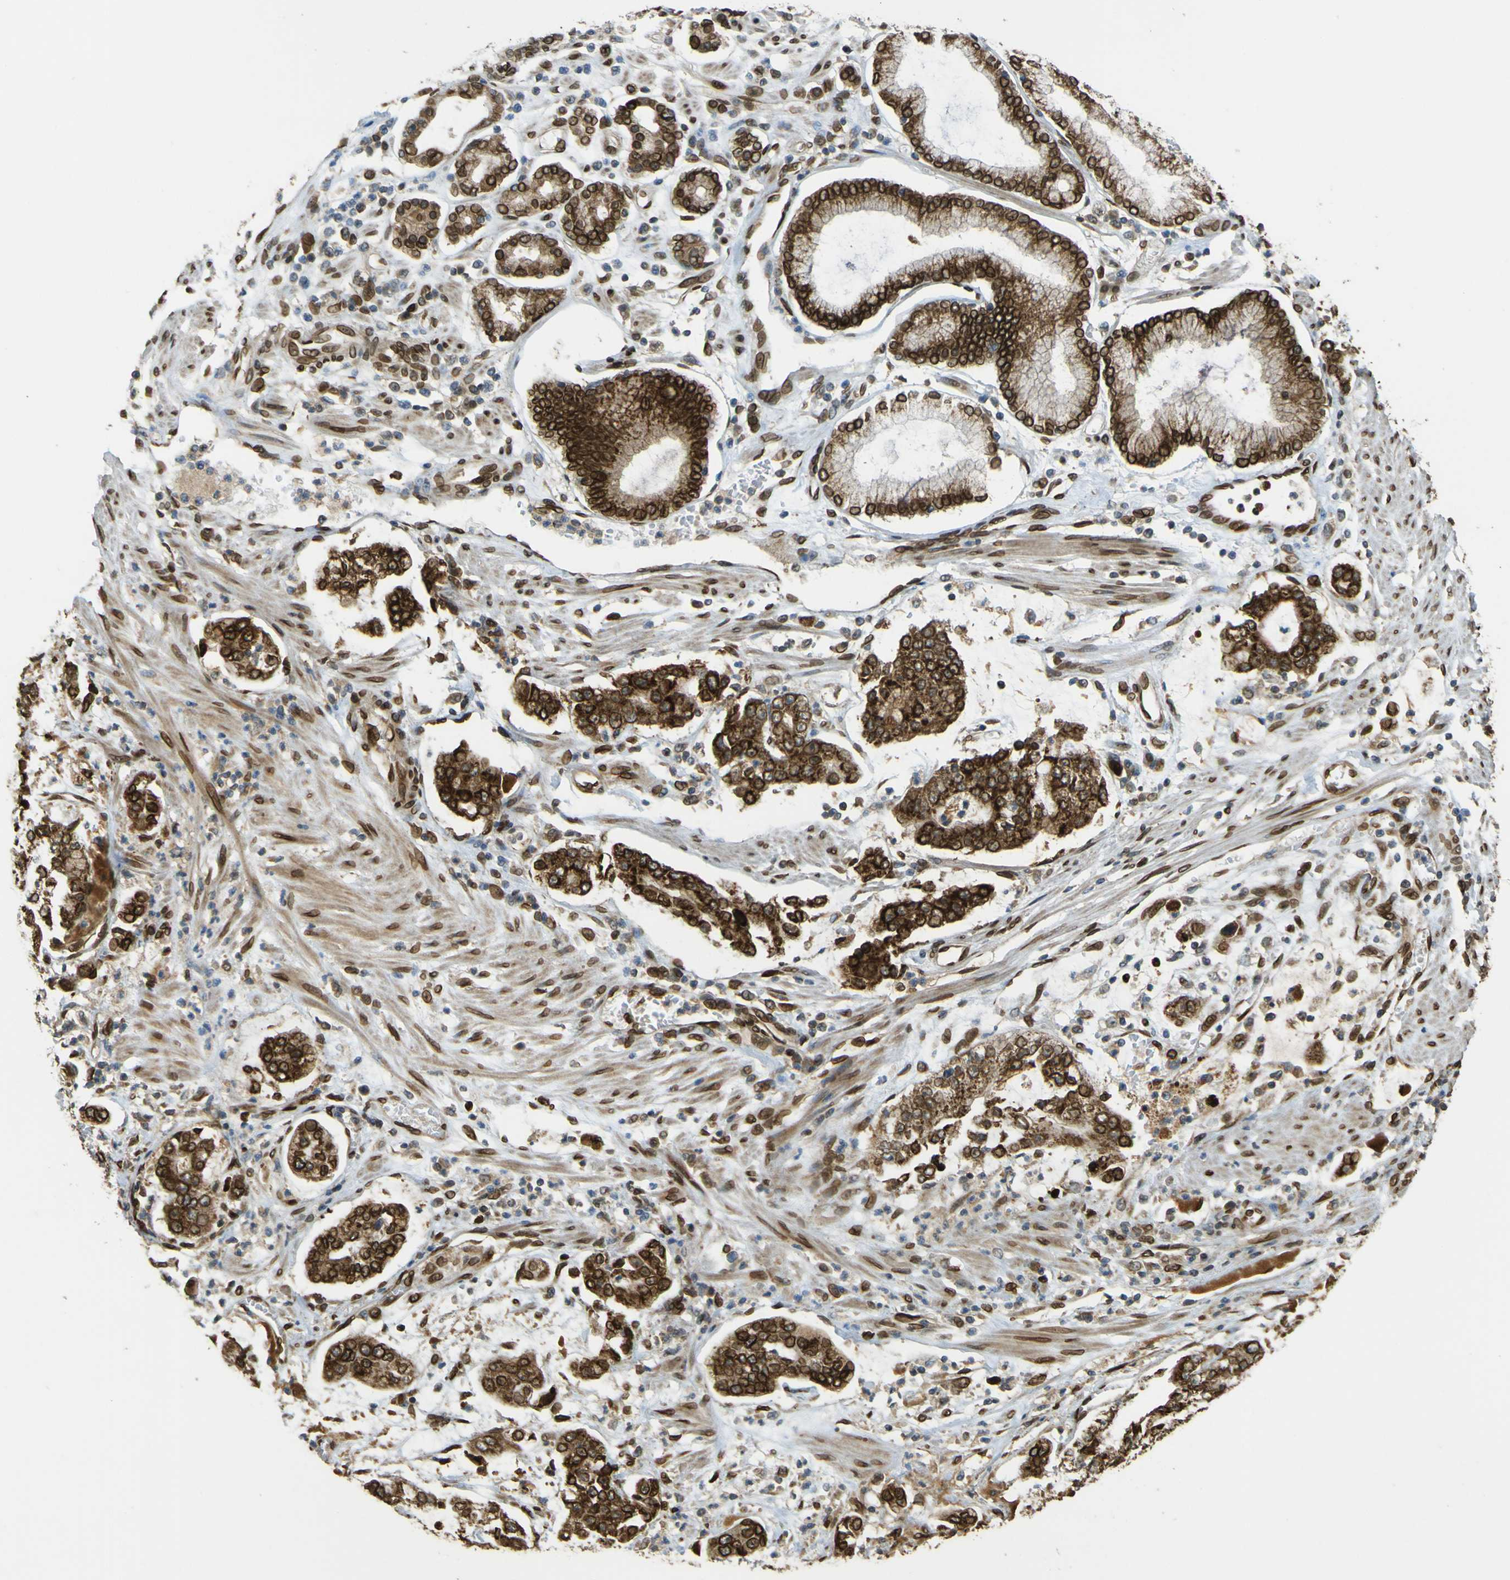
{"staining": {"intensity": "strong", "quantity": ">75%", "location": "cytoplasmic/membranous,nuclear"}, "tissue": "stomach cancer", "cell_type": "Tumor cells", "image_type": "cancer", "snomed": [{"axis": "morphology", "description": "Adenocarcinoma, NOS"}, {"axis": "topography", "description": "Stomach"}], "caption": "Tumor cells show high levels of strong cytoplasmic/membranous and nuclear positivity in approximately >75% of cells in human adenocarcinoma (stomach).", "gene": "GALNT1", "patient": {"sex": "male", "age": 76}}